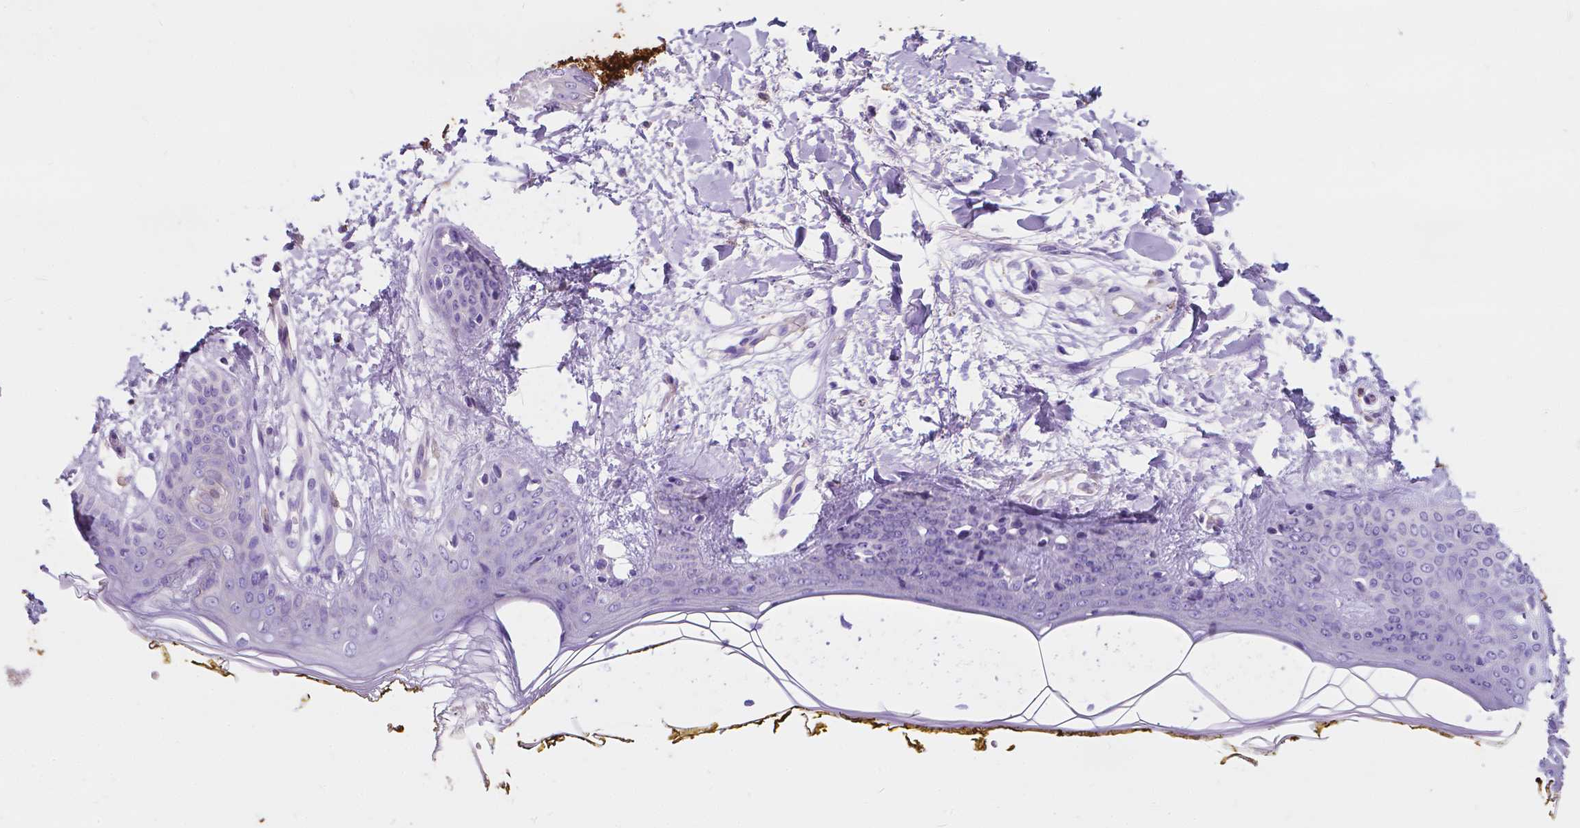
{"staining": {"intensity": "negative", "quantity": "none", "location": "none"}, "tissue": "skin", "cell_type": "Fibroblasts", "image_type": "normal", "snomed": [{"axis": "morphology", "description": "Normal tissue, NOS"}, {"axis": "topography", "description": "Skin"}], "caption": "DAB immunohistochemical staining of unremarkable skin exhibits no significant positivity in fibroblasts. (DAB immunohistochemistry (IHC) with hematoxylin counter stain).", "gene": "GNAO1", "patient": {"sex": "female", "age": 34}}